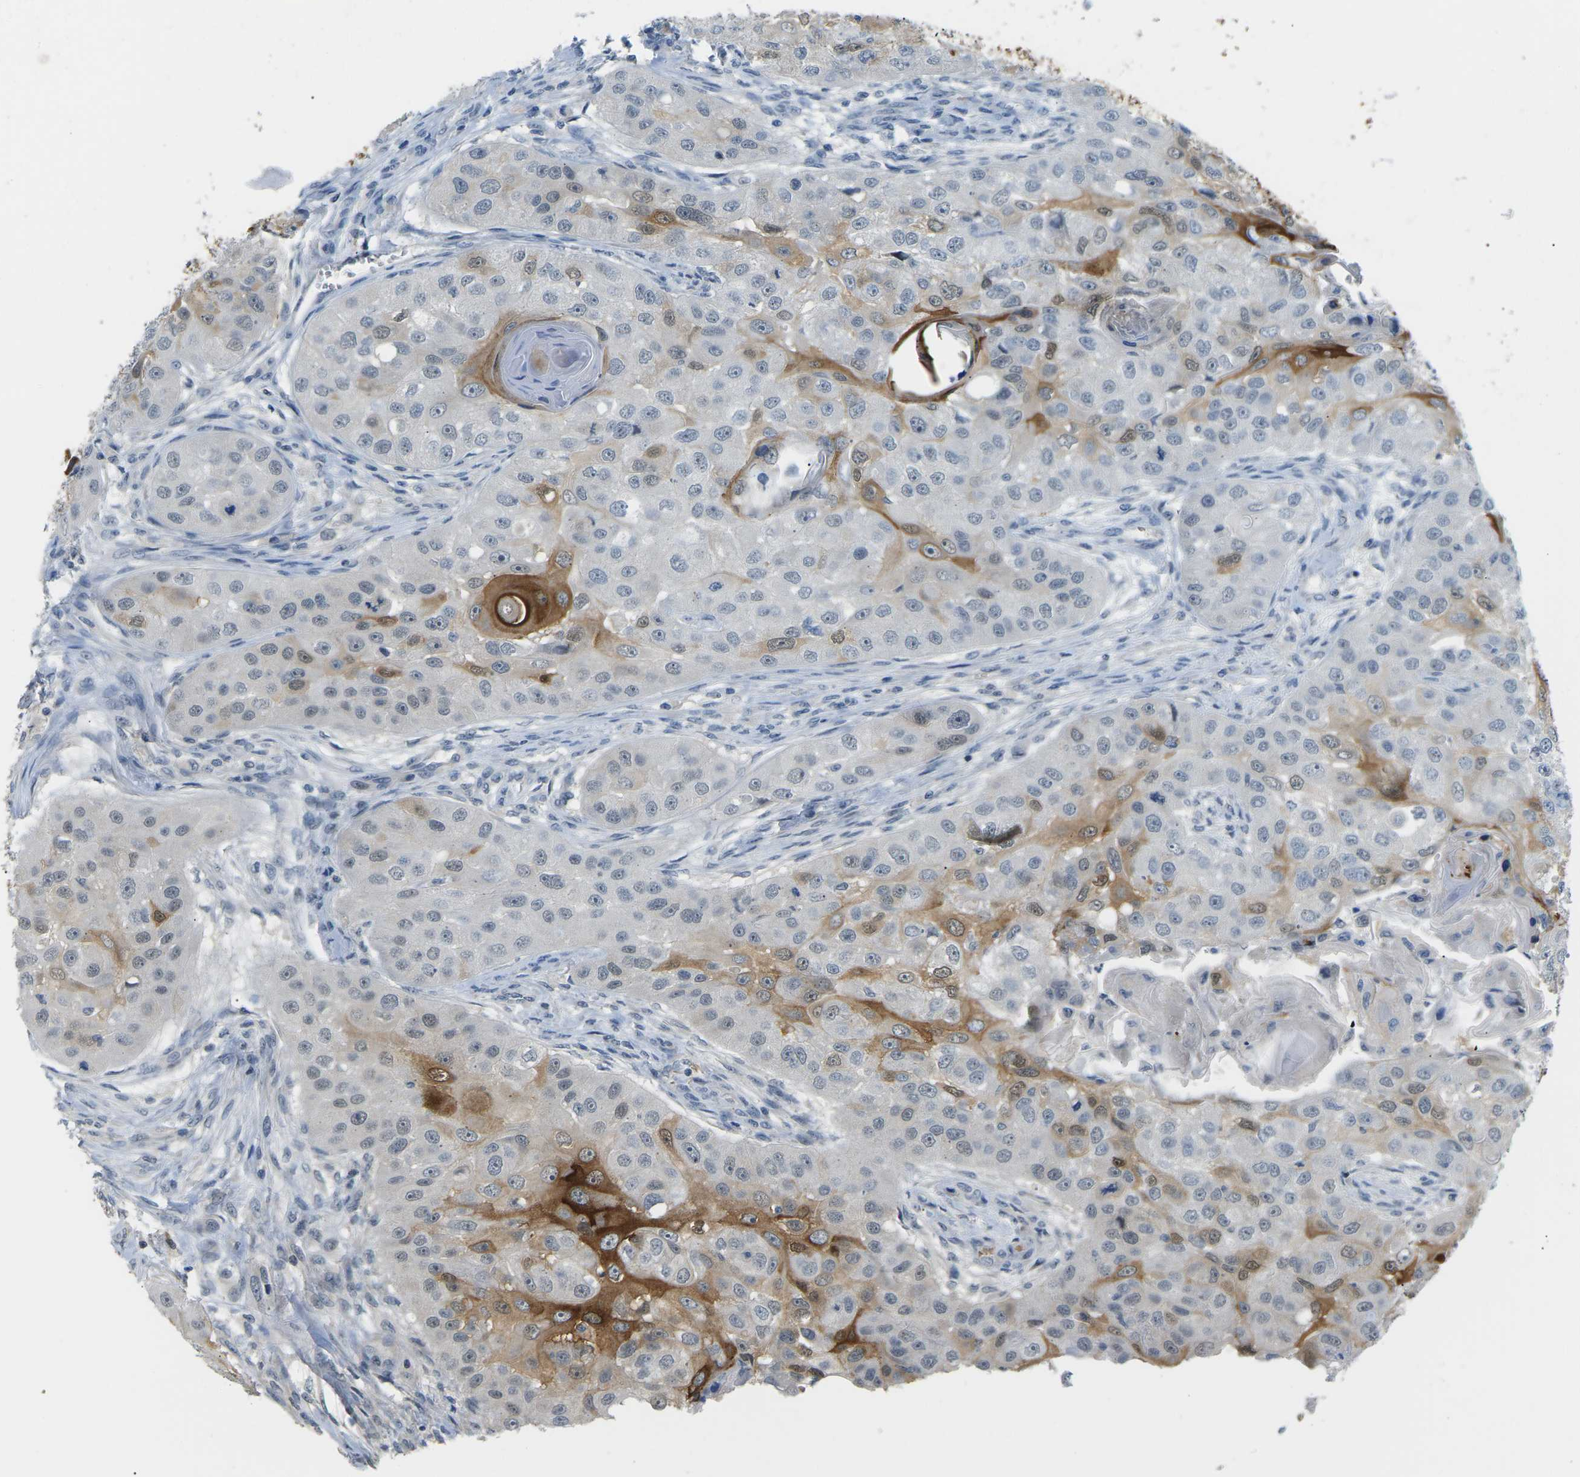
{"staining": {"intensity": "moderate", "quantity": "25%-75%", "location": "cytoplasmic/membranous,nuclear"}, "tissue": "head and neck cancer", "cell_type": "Tumor cells", "image_type": "cancer", "snomed": [{"axis": "morphology", "description": "Normal tissue, NOS"}, {"axis": "morphology", "description": "Squamous cell carcinoma, NOS"}, {"axis": "topography", "description": "Skeletal muscle"}, {"axis": "topography", "description": "Head-Neck"}], "caption": "Immunohistochemistry staining of squamous cell carcinoma (head and neck), which demonstrates medium levels of moderate cytoplasmic/membranous and nuclear positivity in approximately 25%-75% of tumor cells indicating moderate cytoplasmic/membranous and nuclear protein positivity. The staining was performed using DAB (3,3'-diaminobenzidine) (brown) for protein detection and nuclei were counterstained in hematoxylin (blue).", "gene": "PSAT1", "patient": {"sex": "male", "age": 51}}